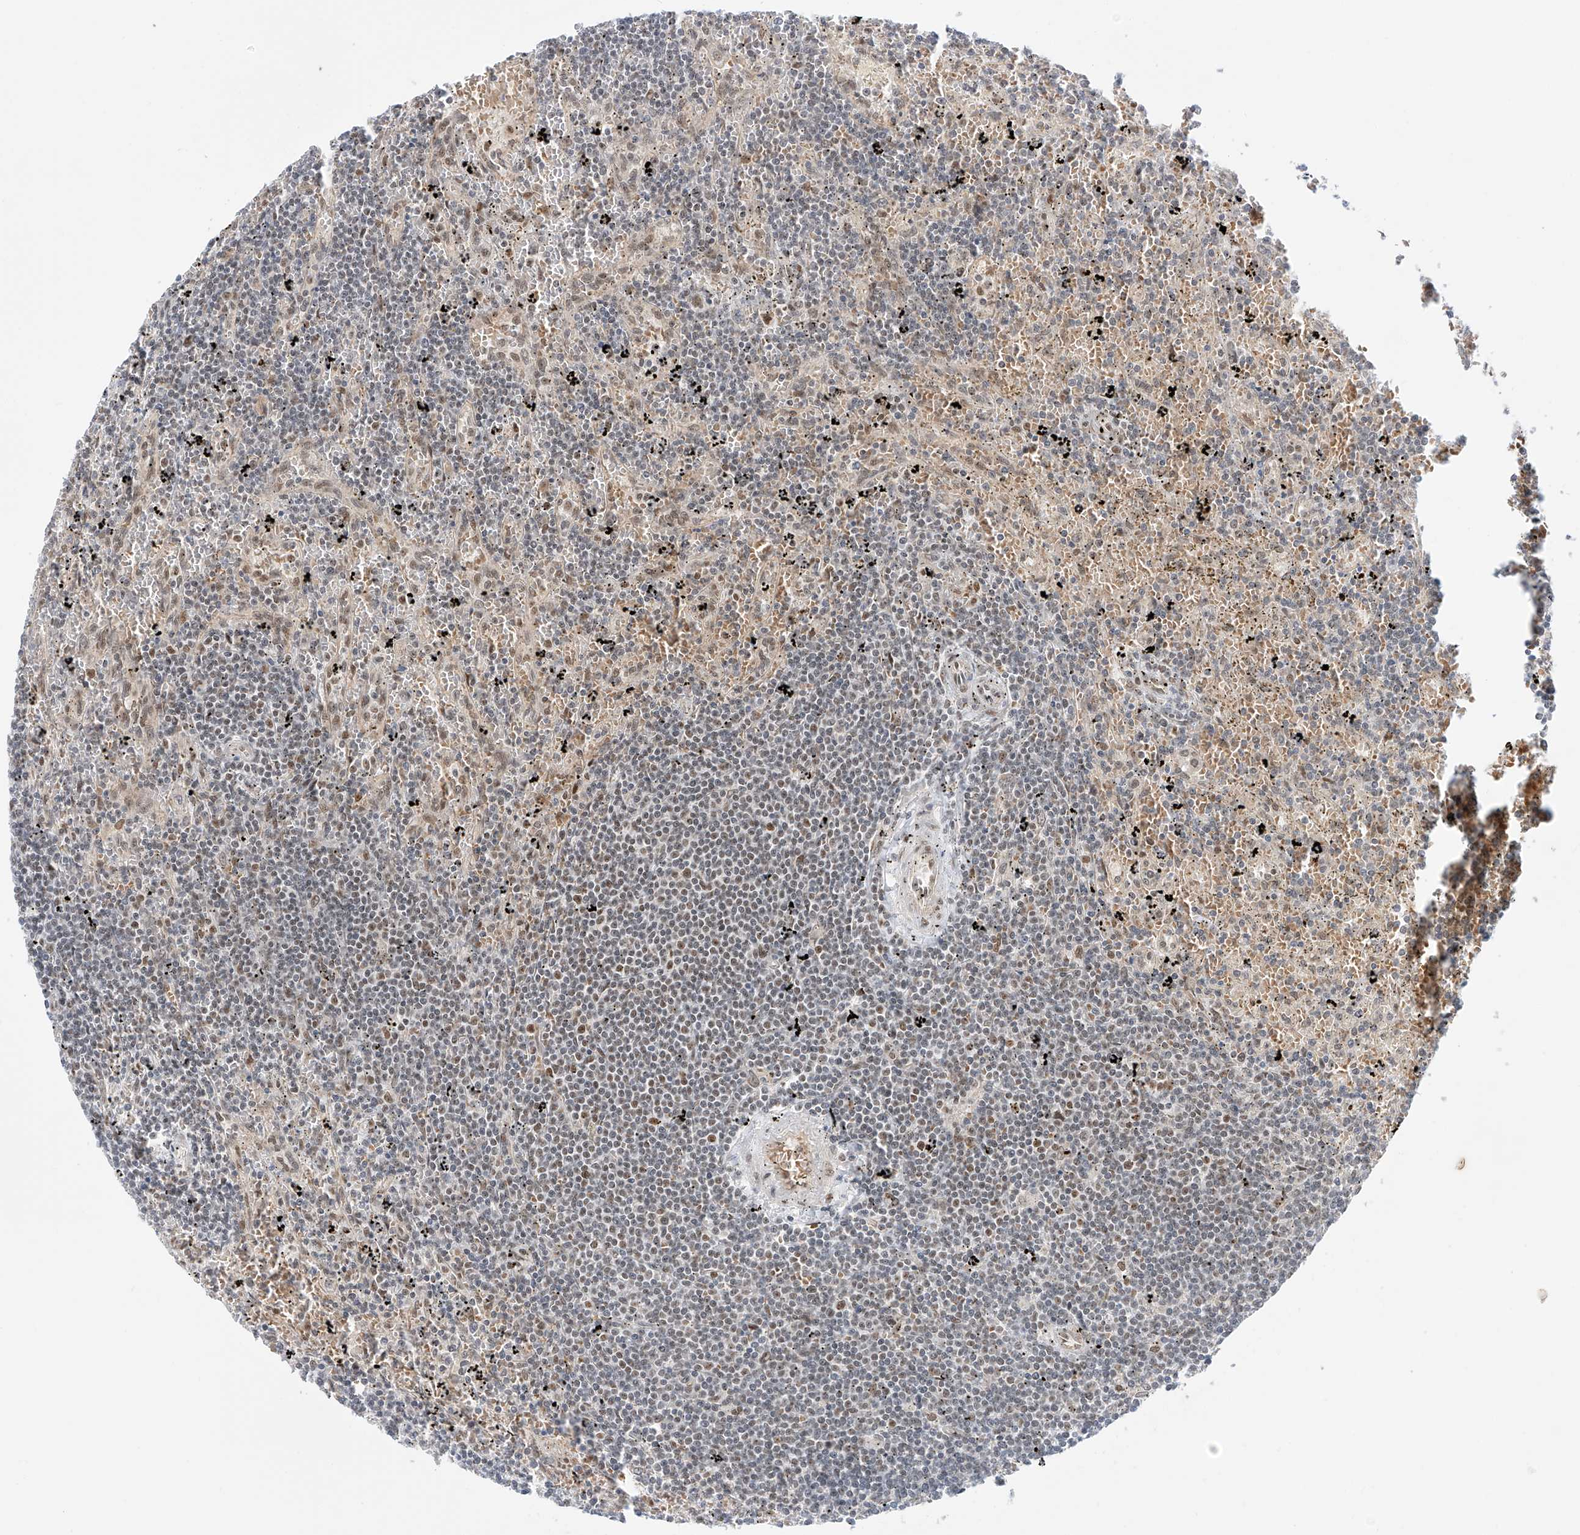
{"staining": {"intensity": "weak", "quantity": "<25%", "location": "nuclear"}, "tissue": "lymphoma", "cell_type": "Tumor cells", "image_type": "cancer", "snomed": [{"axis": "morphology", "description": "Malignant lymphoma, non-Hodgkin's type, Low grade"}, {"axis": "topography", "description": "Spleen"}], "caption": "The image exhibits no significant staining in tumor cells of lymphoma. (DAB immunohistochemistry (IHC) with hematoxylin counter stain).", "gene": "POGK", "patient": {"sex": "male", "age": 76}}